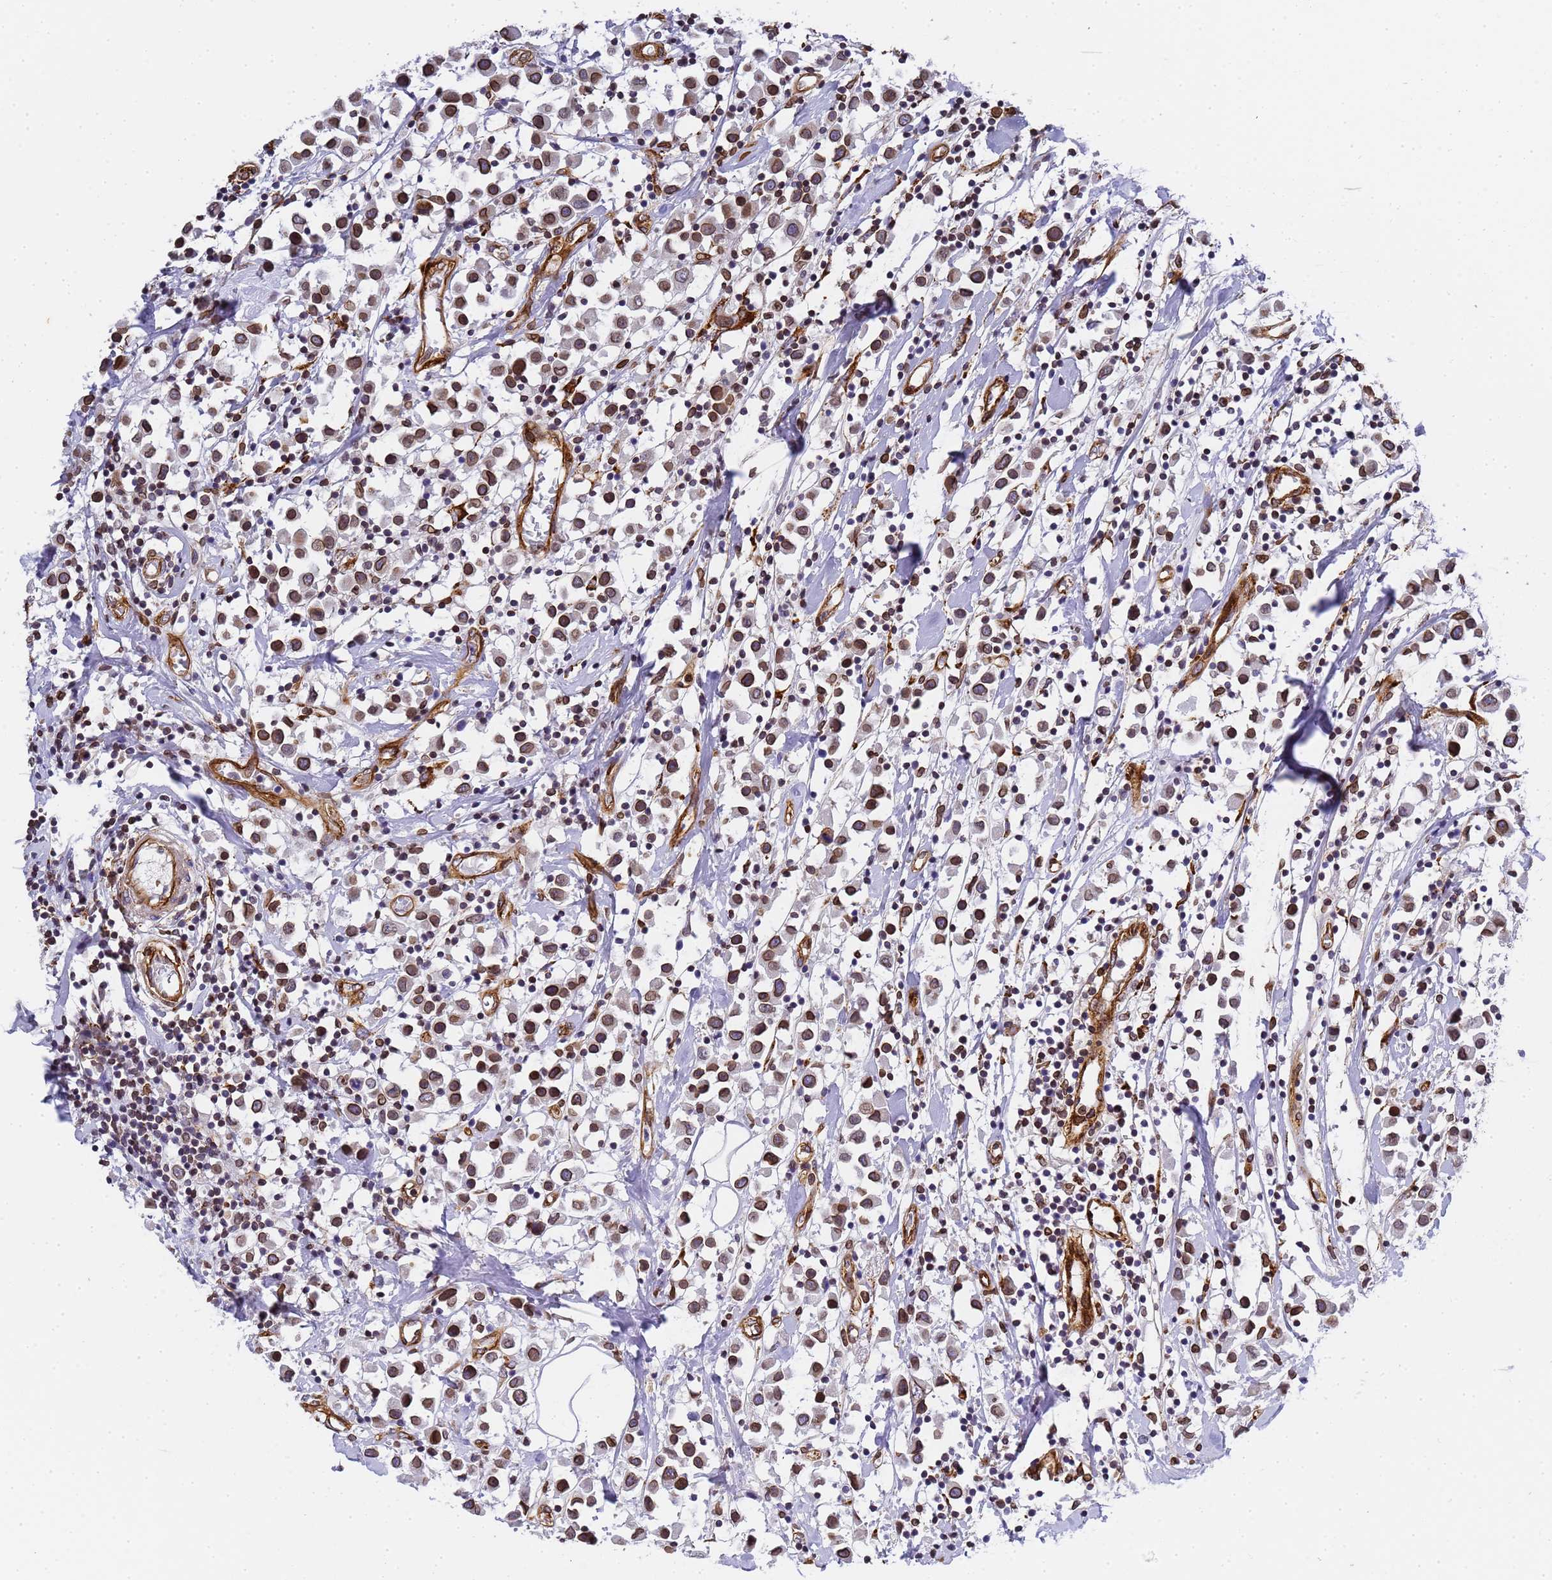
{"staining": {"intensity": "moderate", "quantity": ">75%", "location": "cytoplasmic/membranous,nuclear"}, "tissue": "breast cancer", "cell_type": "Tumor cells", "image_type": "cancer", "snomed": [{"axis": "morphology", "description": "Duct carcinoma"}, {"axis": "topography", "description": "Breast"}], "caption": "Tumor cells display medium levels of moderate cytoplasmic/membranous and nuclear expression in approximately >75% of cells in breast cancer (invasive ductal carcinoma).", "gene": "IGFBP7", "patient": {"sex": "female", "age": 61}}